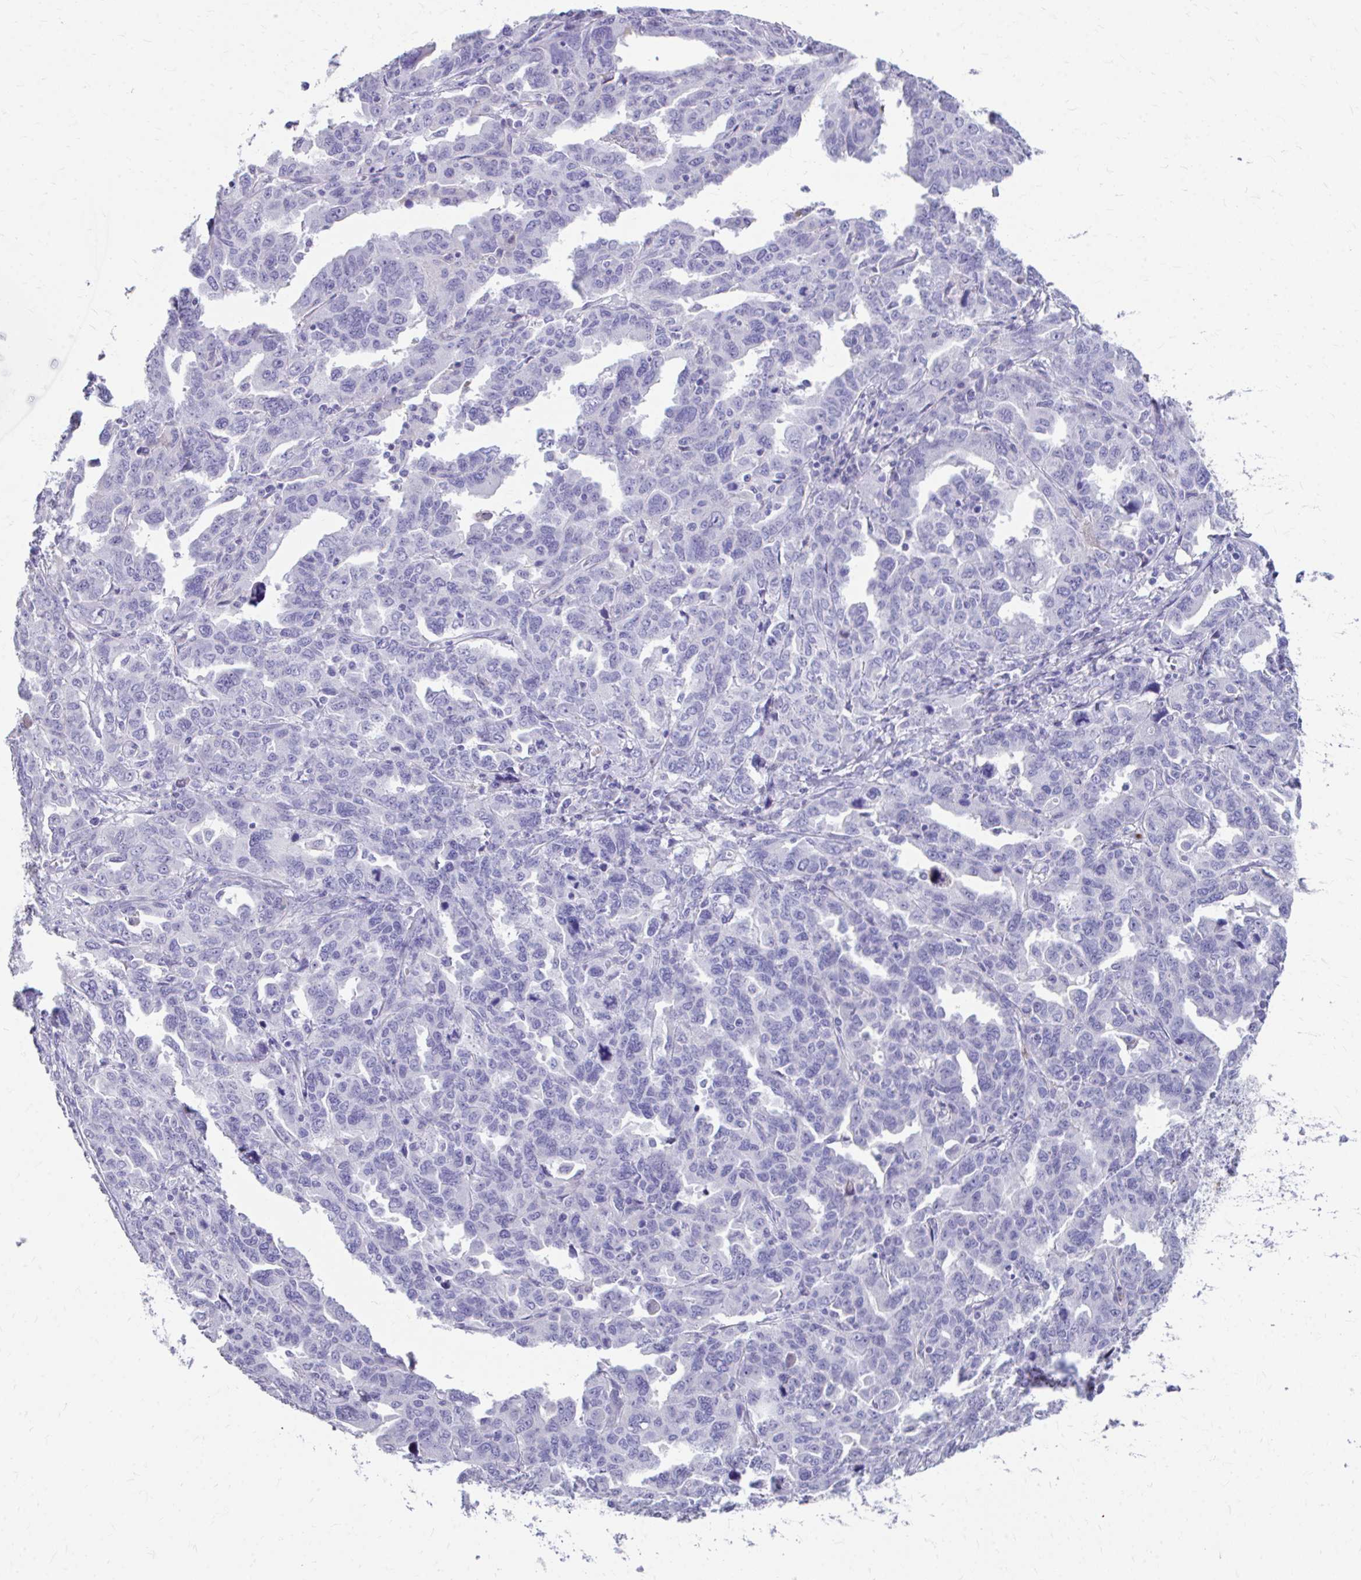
{"staining": {"intensity": "negative", "quantity": "none", "location": "none"}, "tissue": "ovarian cancer", "cell_type": "Tumor cells", "image_type": "cancer", "snomed": [{"axis": "morphology", "description": "Adenocarcinoma, NOS"}, {"axis": "morphology", "description": "Carcinoma, endometroid"}, {"axis": "topography", "description": "Ovary"}], "caption": "The photomicrograph displays no significant positivity in tumor cells of endometroid carcinoma (ovarian).", "gene": "CFH", "patient": {"sex": "female", "age": 72}}